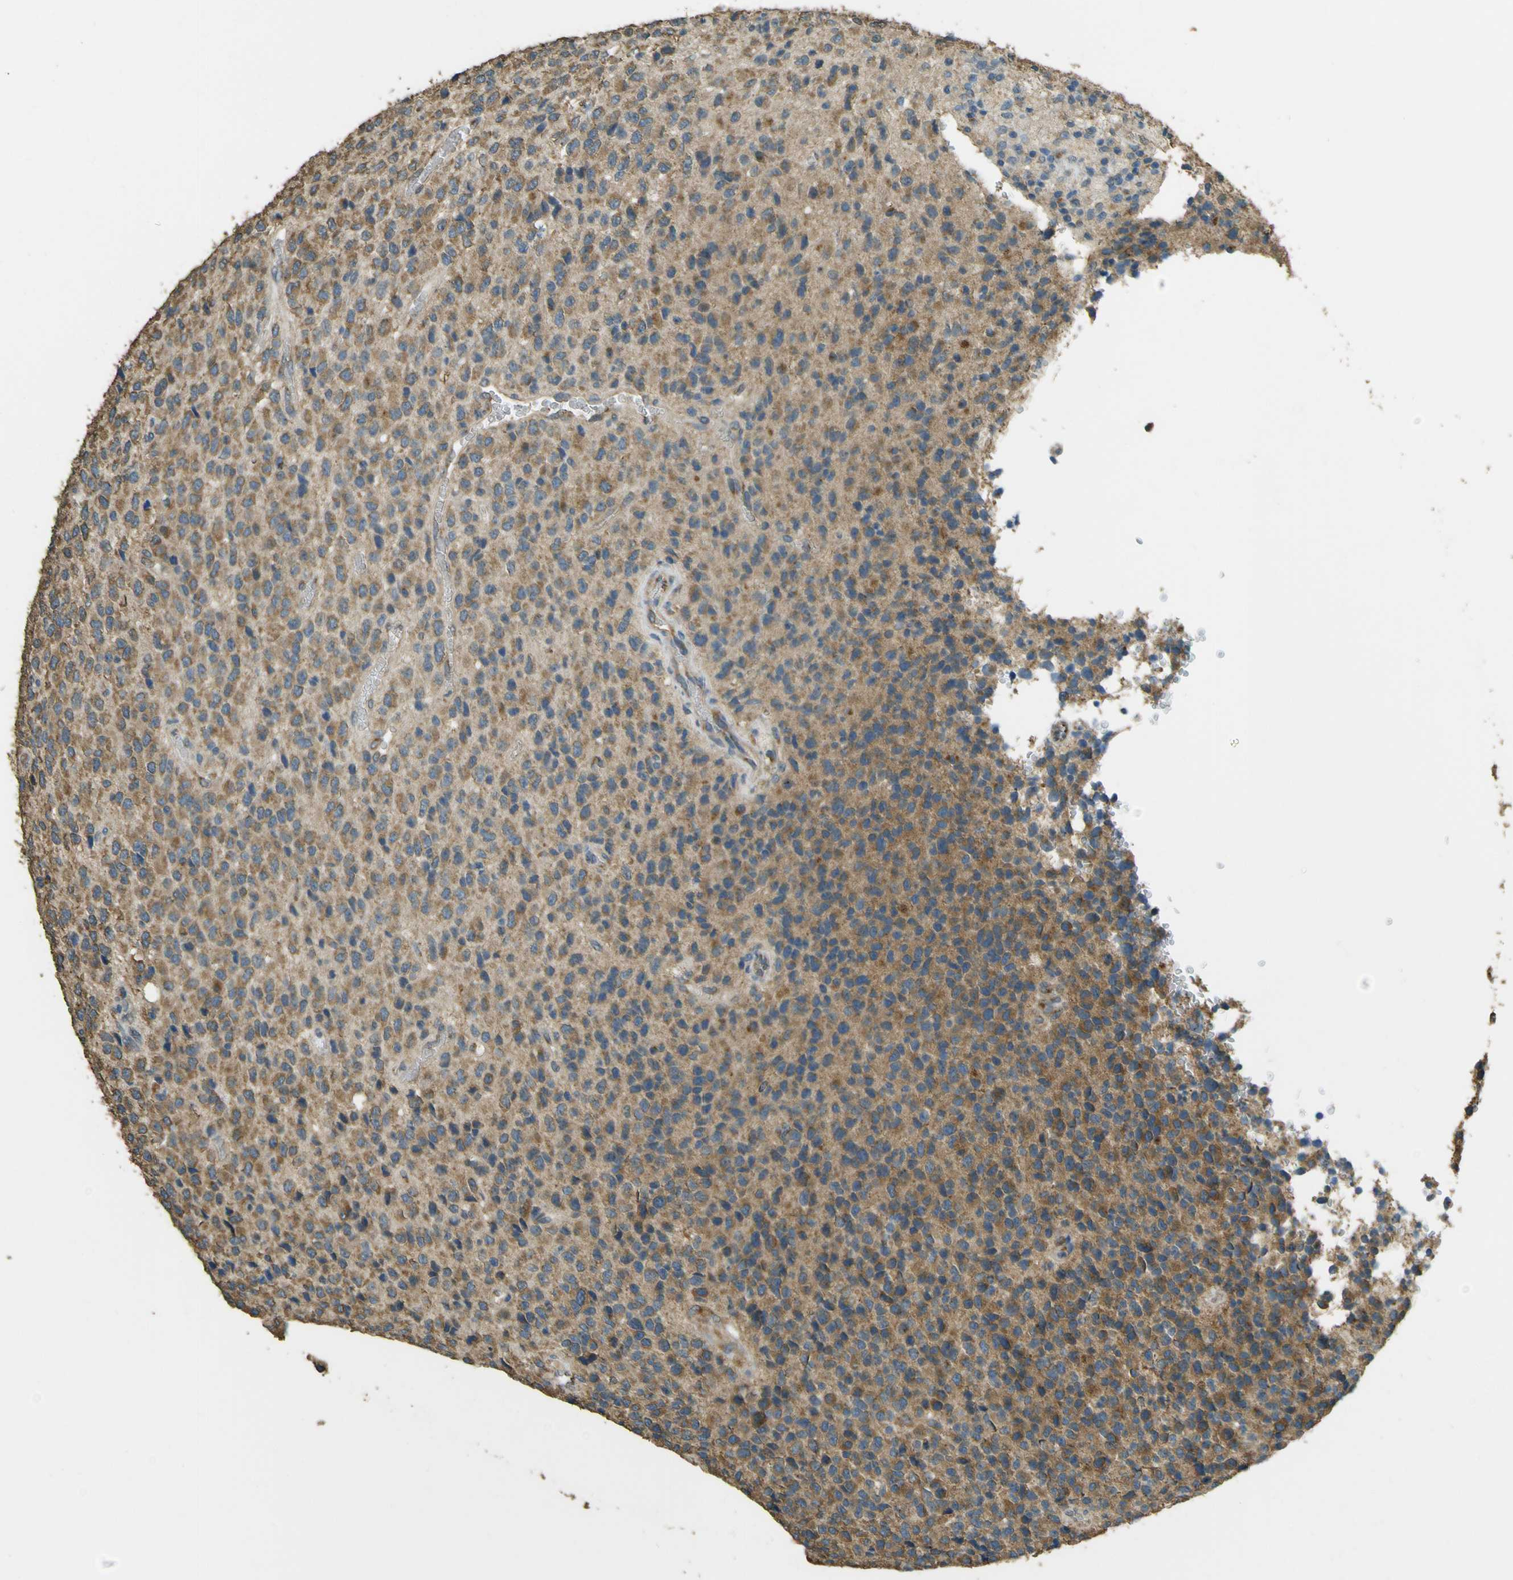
{"staining": {"intensity": "moderate", "quantity": ">75%", "location": "cytoplasmic/membranous"}, "tissue": "glioma", "cell_type": "Tumor cells", "image_type": "cancer", "snomed": [{"axis": "morphology", "description": "Glioma, malignant, High grade"}, {"axis": "topography", "description": "pancreas cauda"}], "caption": "Immunohistochemistry micrograph of neoplastic tissue: human high-grade glioma (malignant) stained using IHC exhibits medium levels of moderate protein expression localized specifically in the cytoplasmic/membranous of tumor cells, appearing as a cytoplasmic/membranous brown color.", "gene": "GOLGA1", "patient": {"sex": "male", "age": 60}}